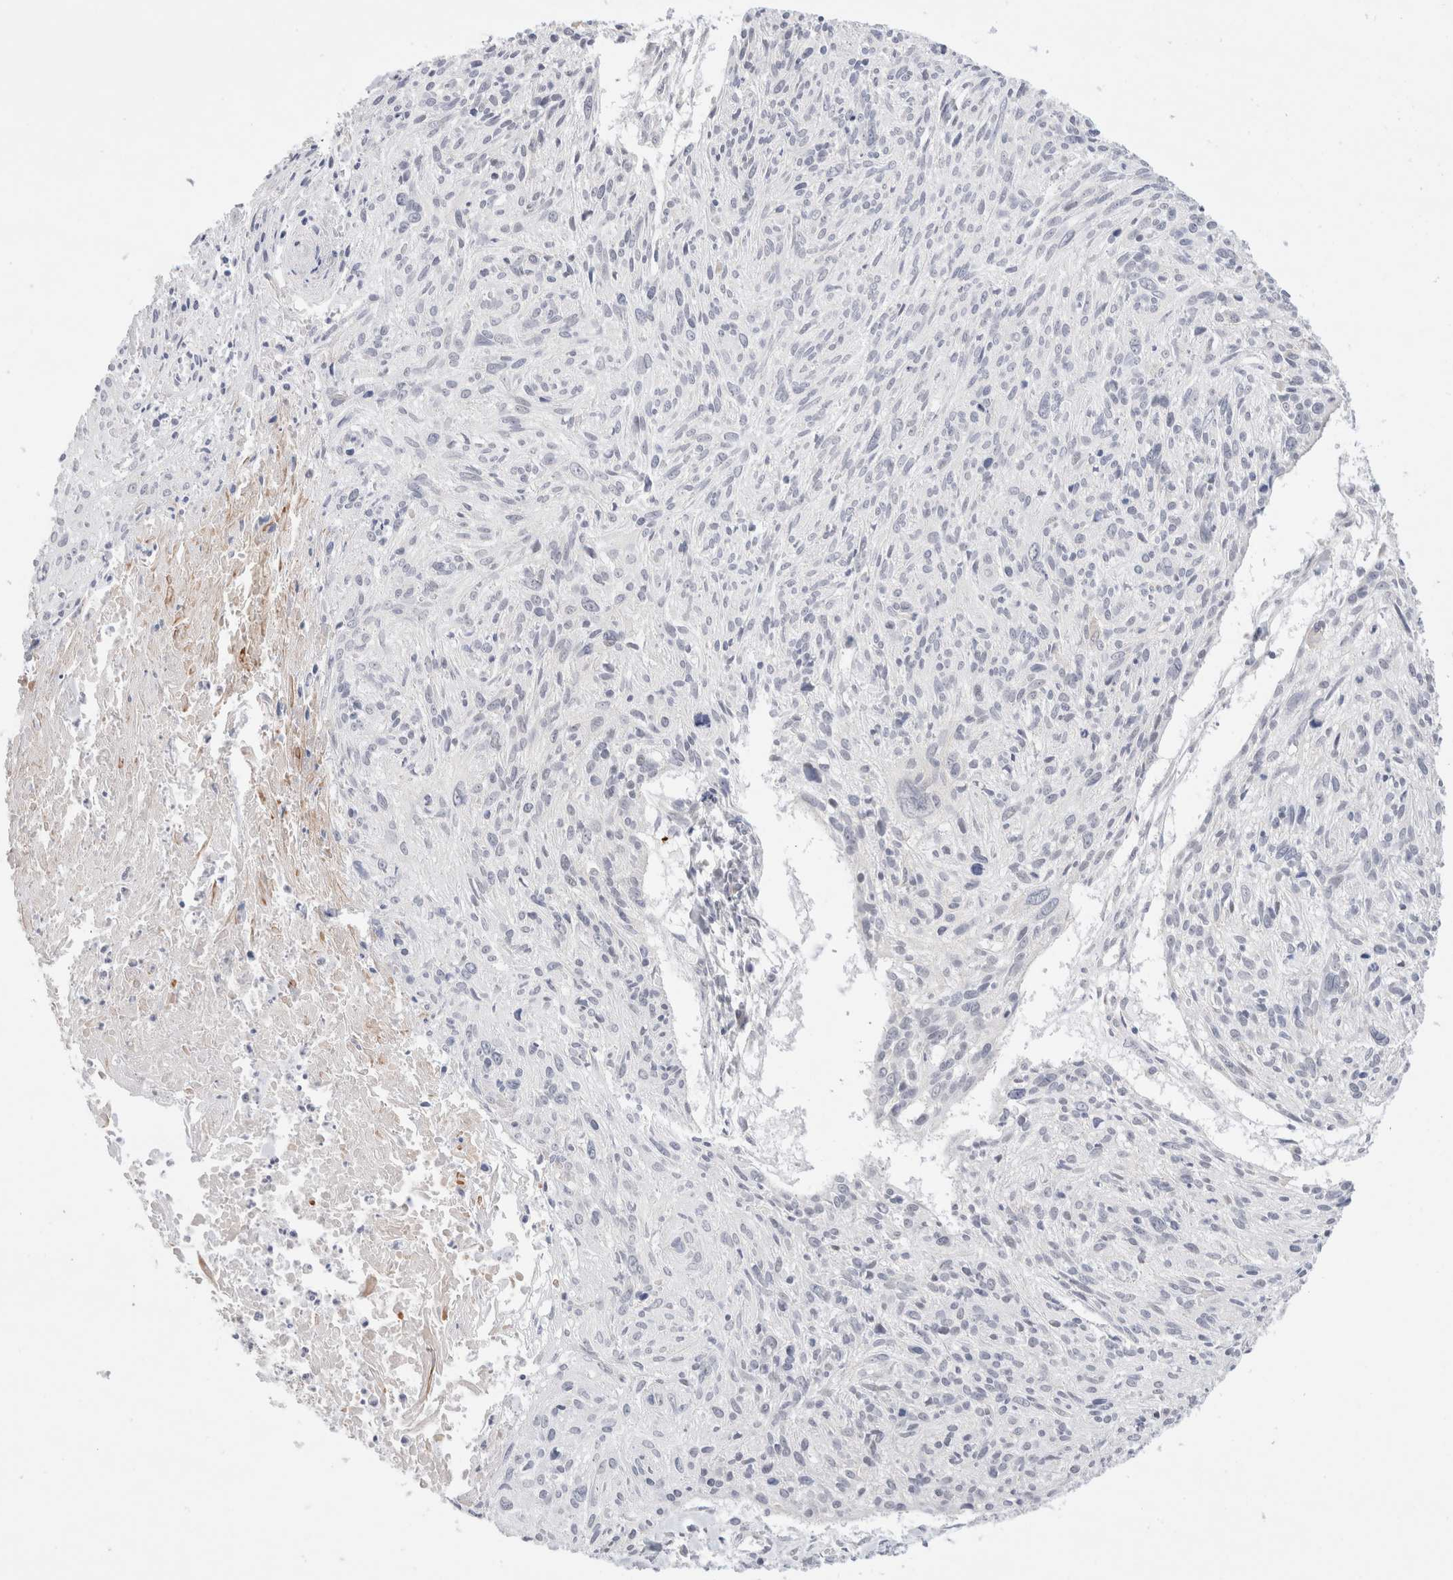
{"staining": {"intensity": "negative", "quantity": "none", "location": "none"}, "tissue": "cervical cancer", "cell_type": "Tumor cells", "image_type": "cancer", "snomed": [{"axis": "morphology", "description": "Squamous cell carcinoma, NOS"}, {"axis": "topography", "description": "Cervix"}], "caption": "Immunohistochemical staining of cervical cancer shows no significant staining in tumor cells.", "gene": "SPATA20", "patient": {"sex": "female", "age": 51}}